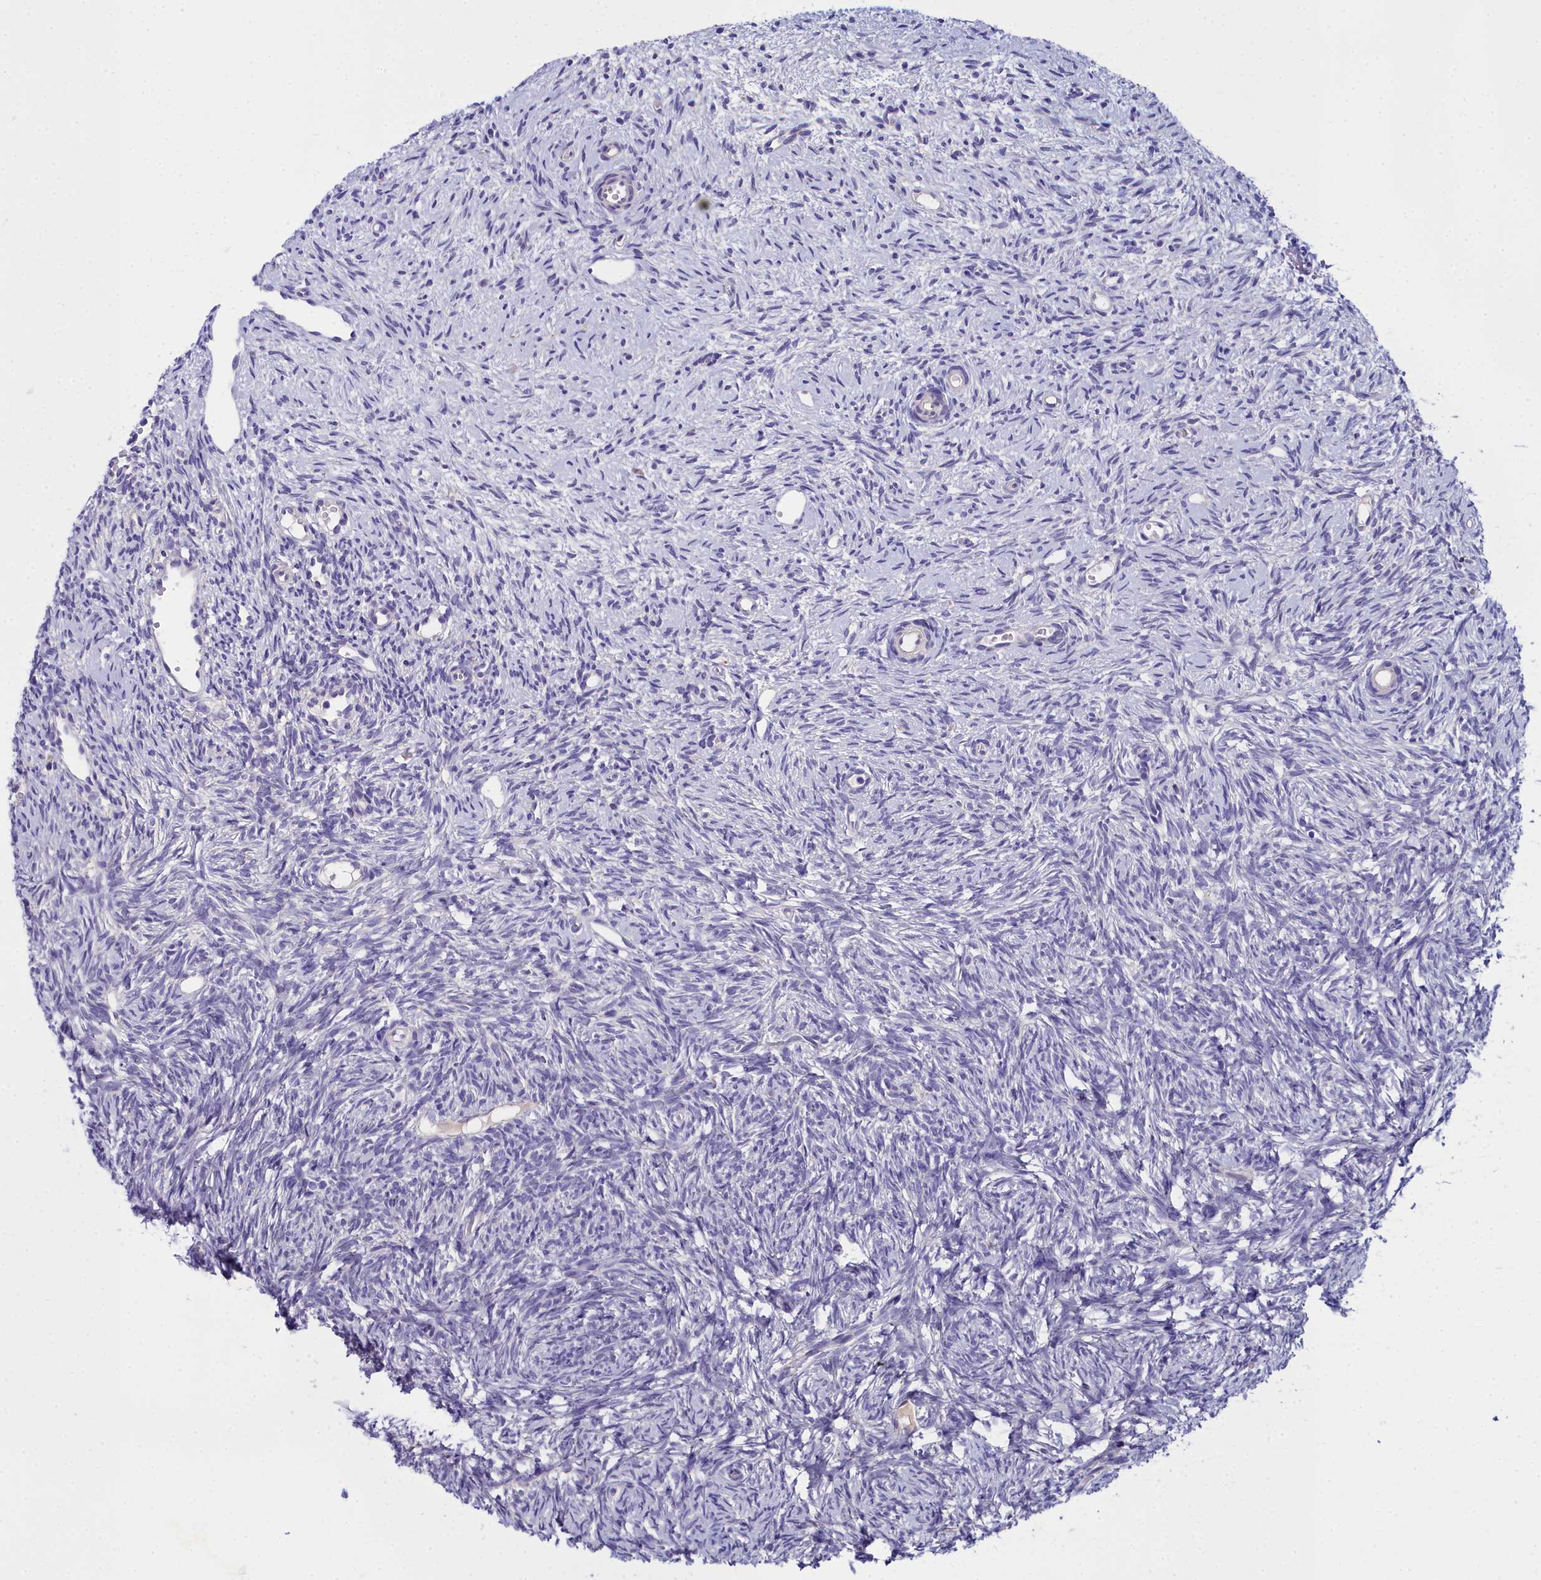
{"staining": {"intensity": "negative", "quantity": "none", "location": "none"}, "tissue": "ovary", "cell_type": "Follicle cells", "image_type": "normal", "snomed": [{"axis": "morphology", "description": "Normal tissue, NOS"}, {"axis": "topography", "description": "Ovary"}], "caption": "IHC of benign ovary shows no positivity in follicle cells.", "gene": "ELAPOR2", "patient": {"sex": "female", "age": 51}}